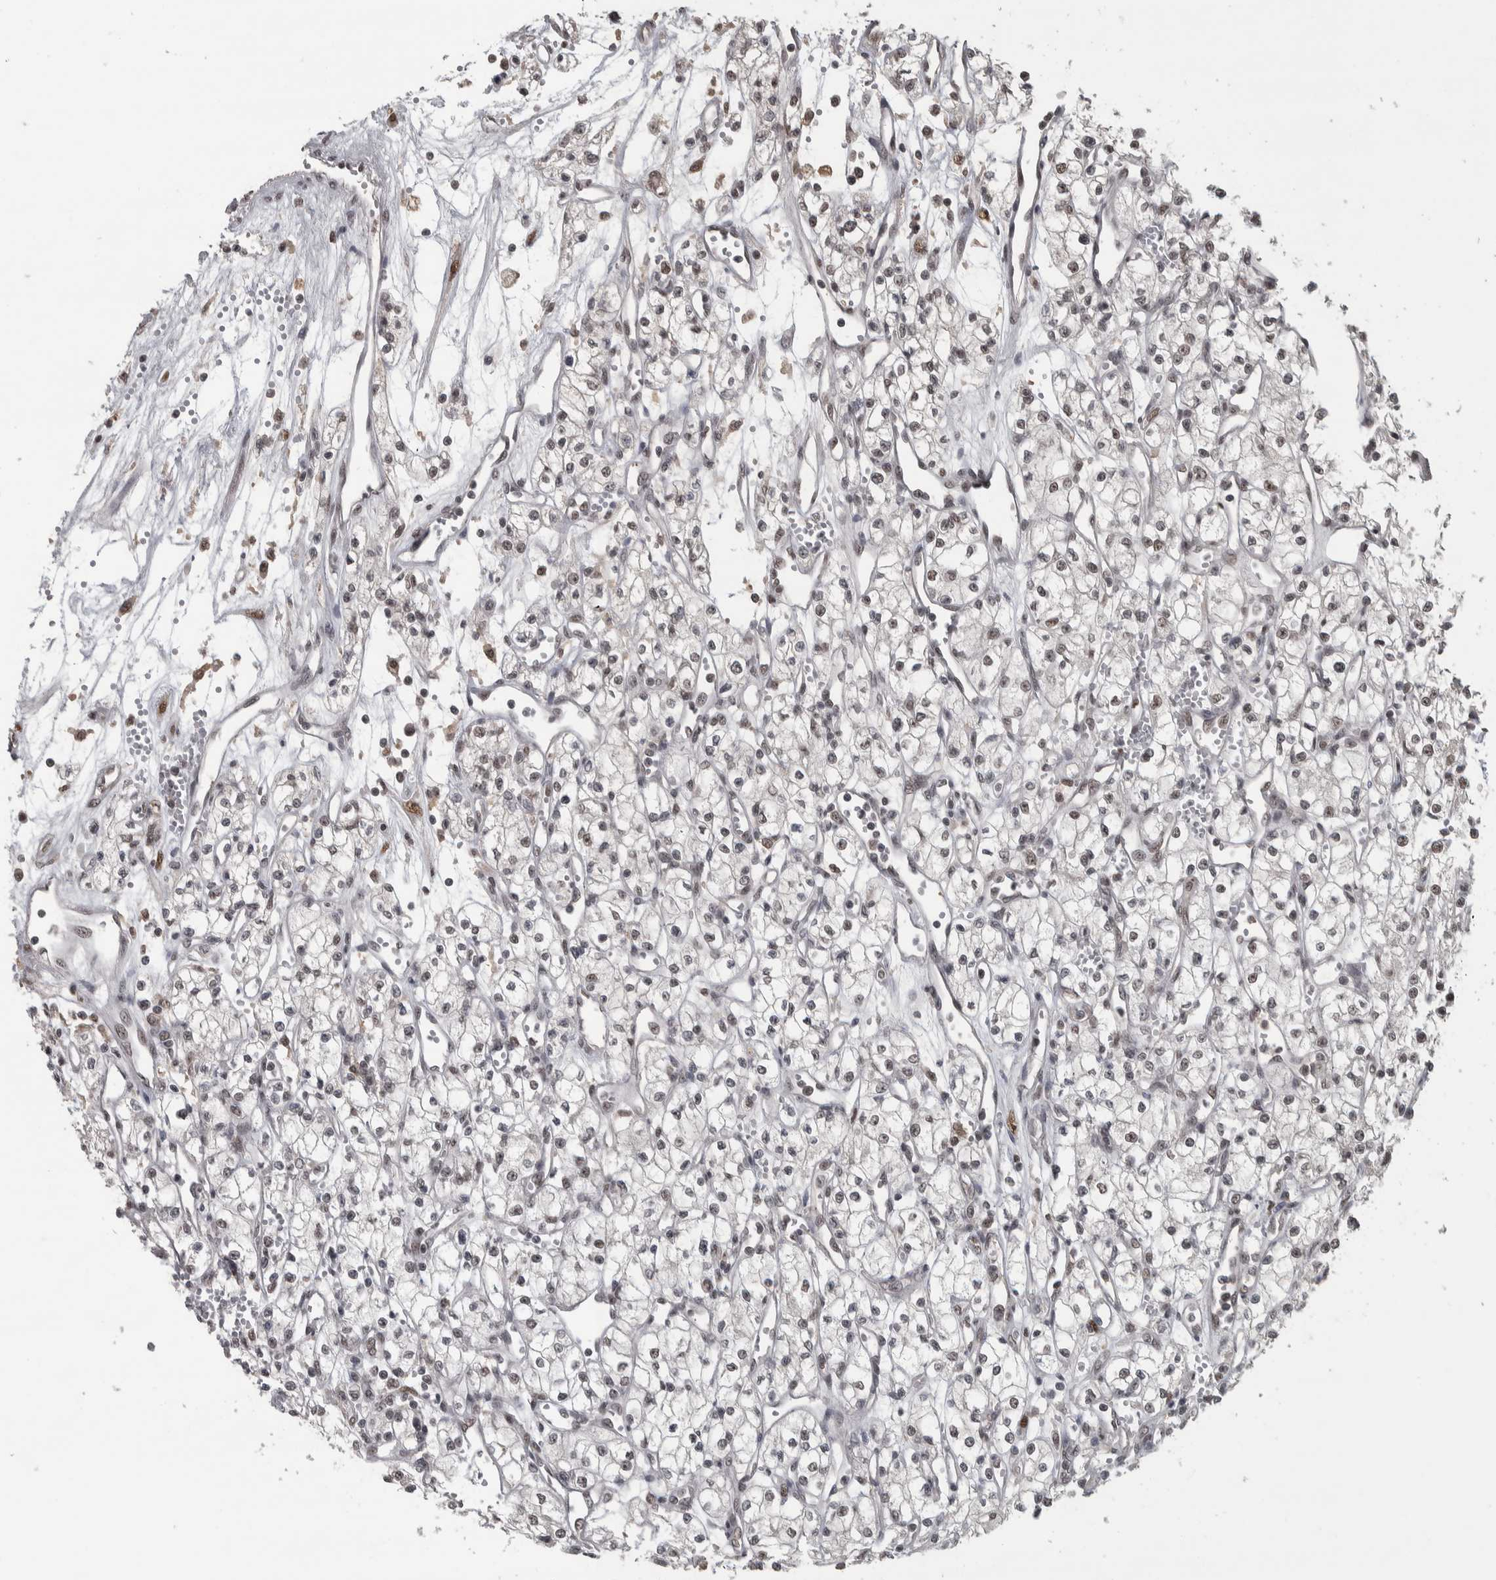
{"staining": {"intensity": "weak", "quantity": ">75%", "location": "nuclear"}, "tissue": "renal cancer", "cell_type": "Tumor cells", "image_type": "cancer", "snomed": [{"axis": "morphology", "description": "Adenocarcinoma, NOS"}, {"axis": "topography", "description": "Kidney"}], "caption": "Immunohistochemistry micrograph of adenocarcinoma (renal) stained for a protein (brown), which demonstrates low levels of weak nuclear expression in about >75% of tumor cells.", "gene": "DDX42", "patient": {"sex": "male", "age": 59}}